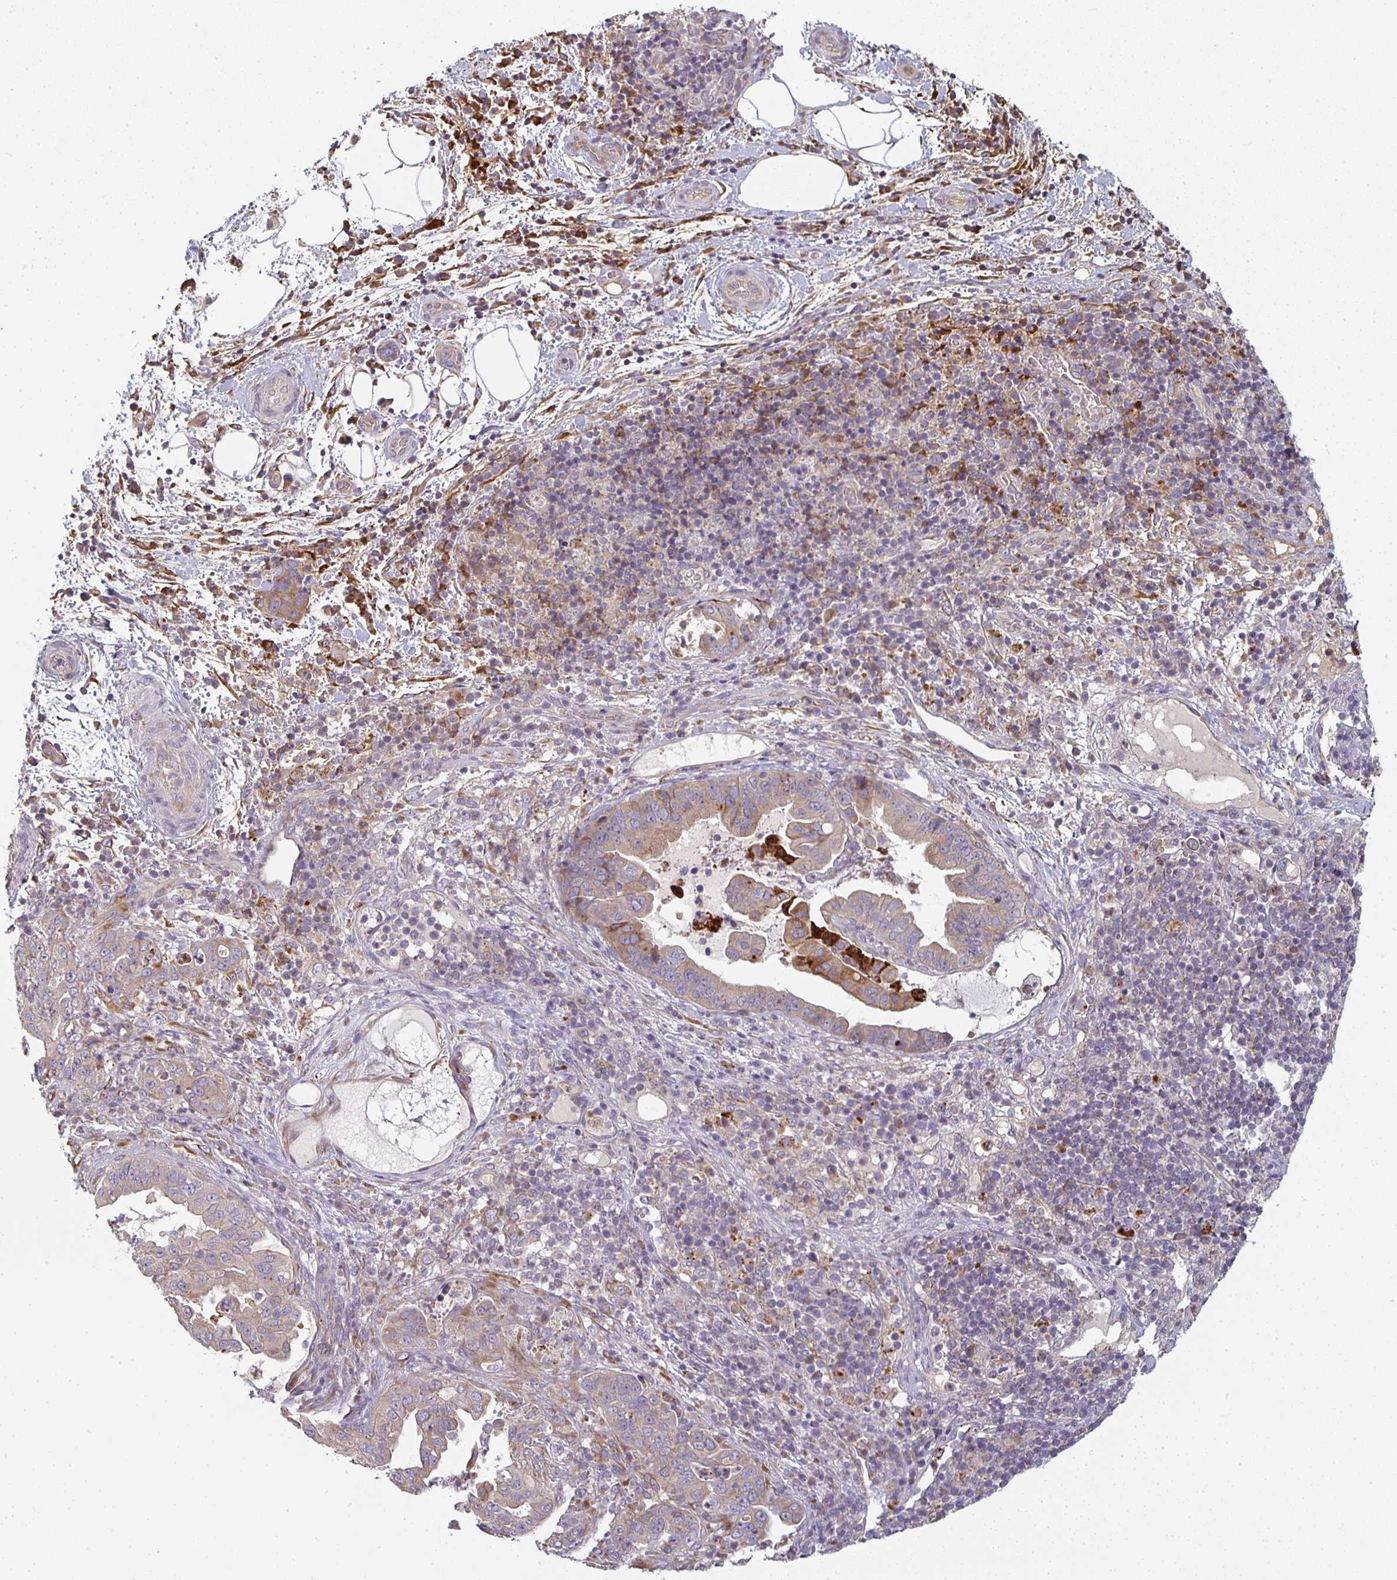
{"staining": {"intensity": "weak", "quantity": "25%-75%", "location": "cytoplasmic/membranous"}, "tissue": "pancreatic cancer", "cell_type": "Tumor cells", "image_type": "cancer", "snomed": [{"axis": "morphology", "description": "Normal tissue, NOS"}, {"axis": "morphology", "description": "Adenocarcinoma, NOS"}, {"axis": "topography", "description": "Lymph node"}, {"axis": "topography", "description": "Pancreas"}], "caption": "A brown stain labels weak cytoplasmic/membranous staining of a protein in pancreatic cancer tumor cells. Ihc stains the protein in brown and the nuclei are stained blue.", "gene": "CTHRC1", "patient": {"sex": "female", "age": 67}}